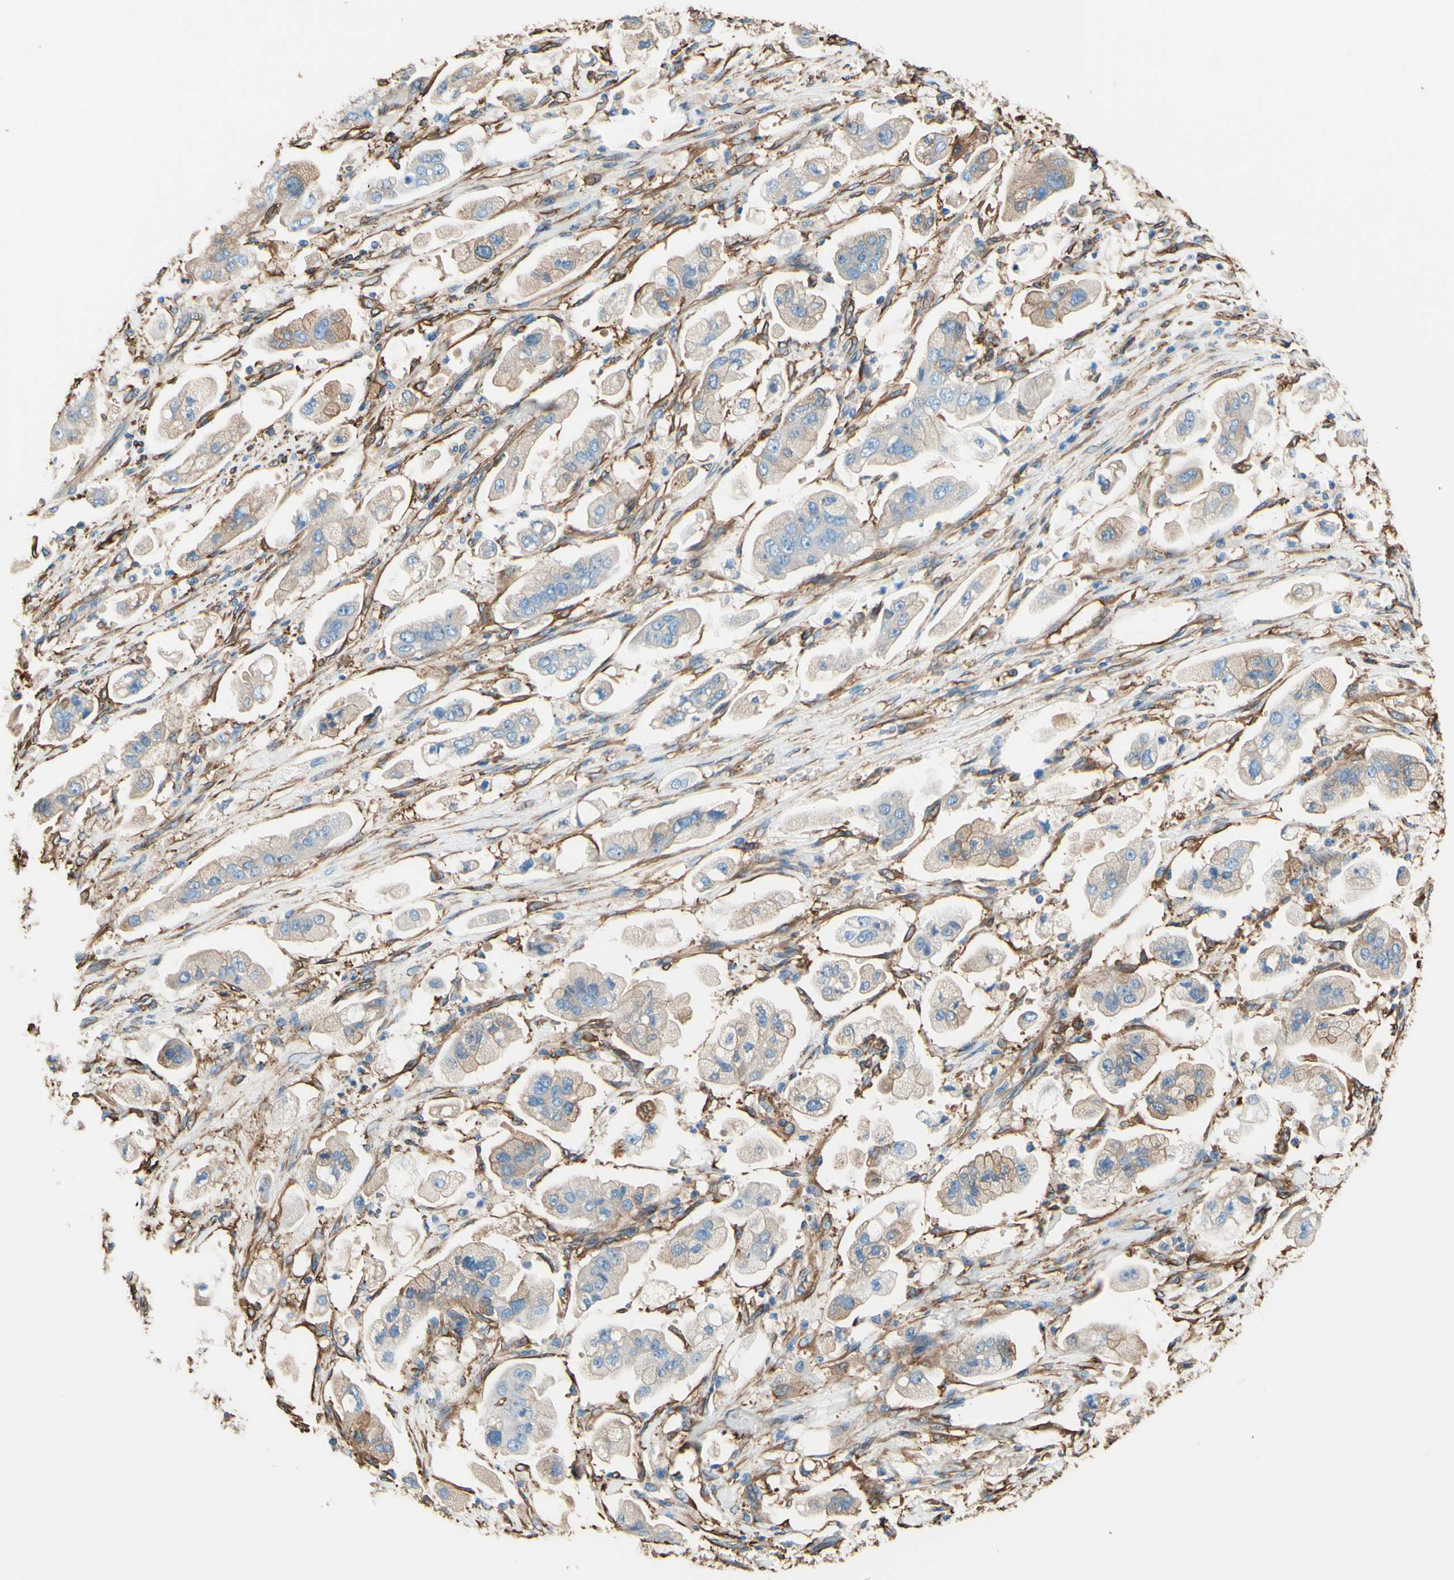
{"staining": {"intensity": "weak", "quantity": "<25%", "location": "cytoplasmic/membranous"}, "tissue": "stomach cancer", "cell_type": "Tumor cells", "image_type": "cancer", "snomed": [{"axis": "morphology", "description": "Adenocarcinoma, NOS"}, {"axis": "topography", "description": "Stomach"}], "caption": "There is no significant staining in tumor cells of adenocarcinoma (stomach). The staining is performed using DAB (3,3'-diaminobenzidine) brown chromogen with nuclei counter-stained in using hematoxylin.", "gene": "DPYSL3", "patient": {"sex": "male", "age": 62}}